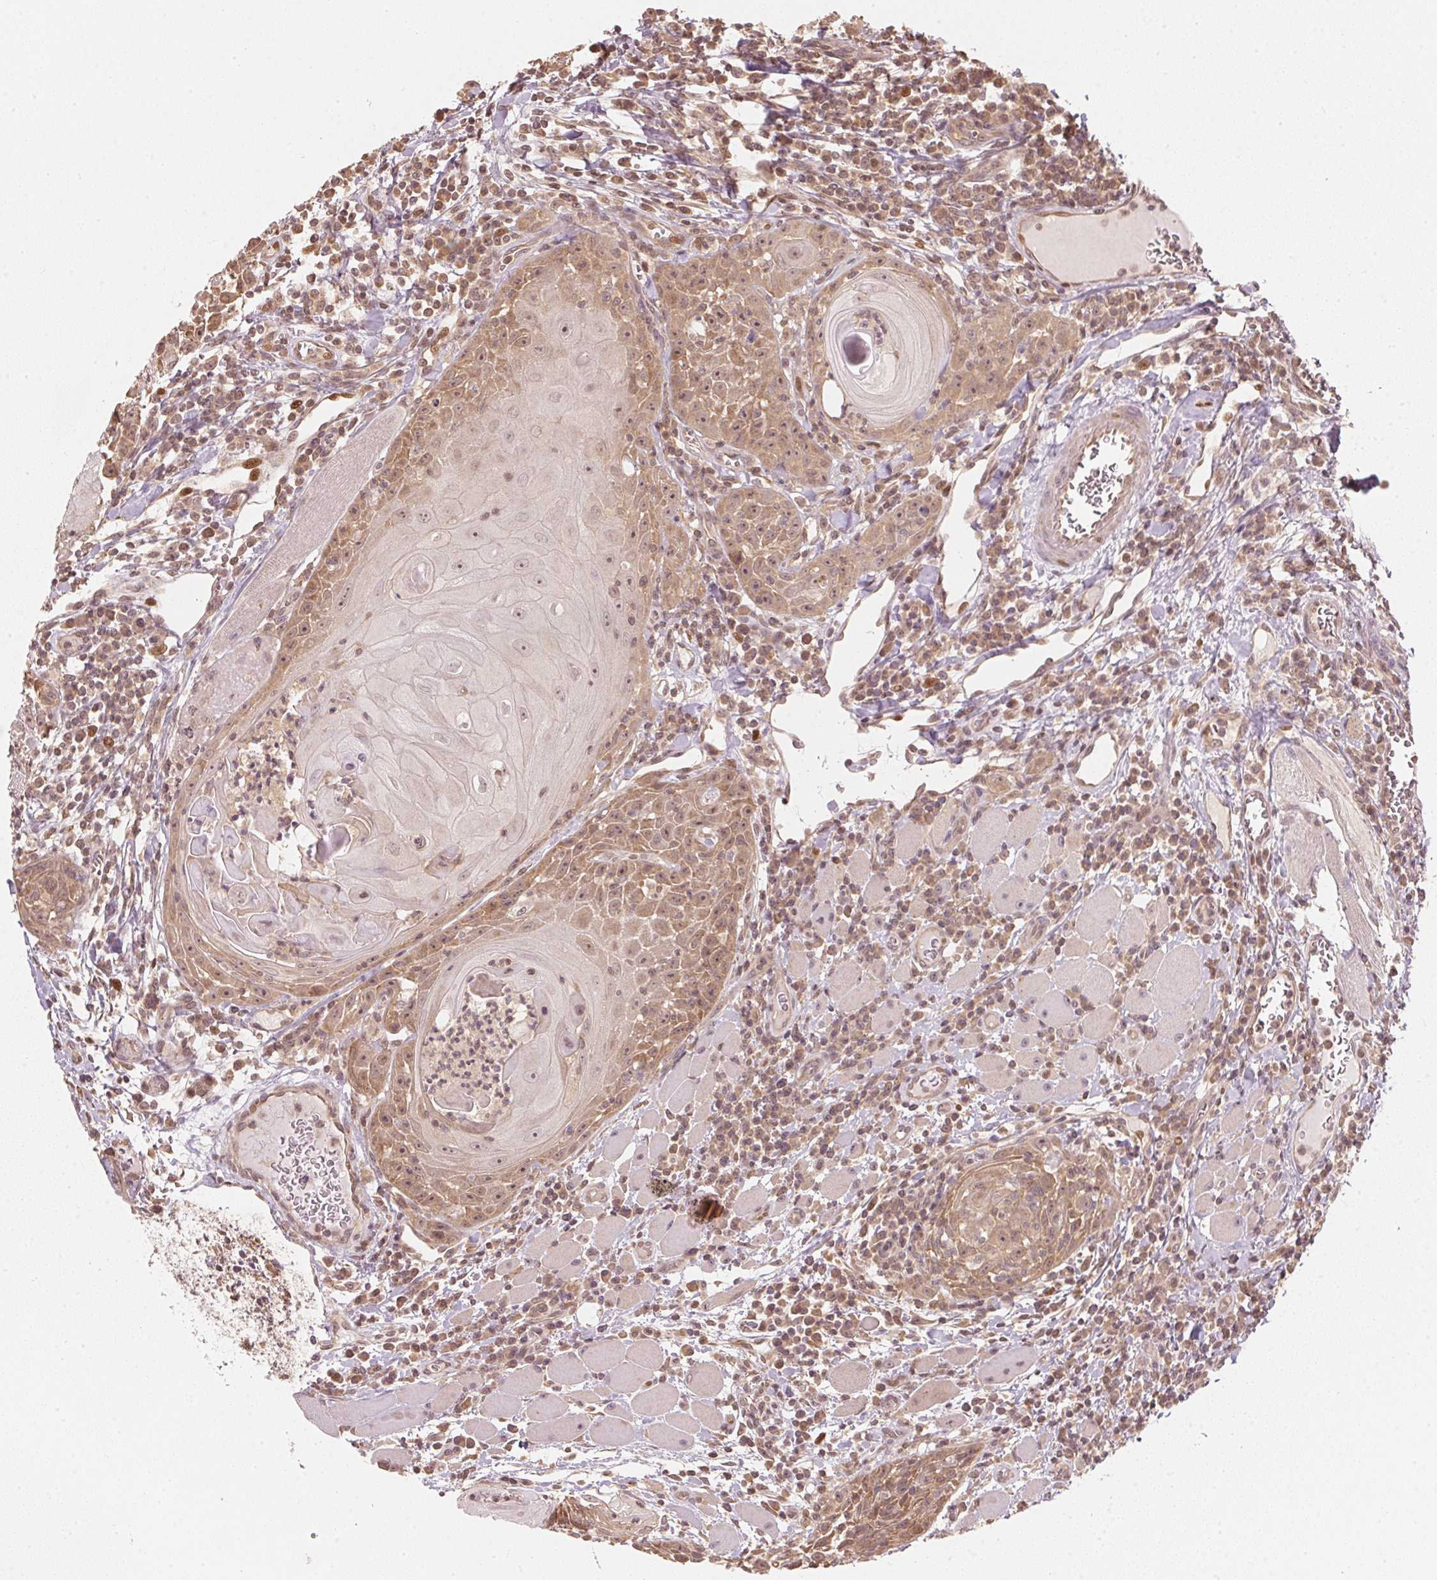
{"staining": {"intensity": "moderate", "quantity": "25%-75%", "location": "cytoplasmic/membranous,nuclear"}, "tissue": "head and neck cancer", "cell_type": "Tumor cells", "image_type": "cancer", "snomed": [{"axis": "morphology", "description": "Squamous cell carcinoma, NOS"}, {"axis": "topography", "description": "Head-Neck"}], "caption": "Human squamous cell carcinoma (head and neck) stained with a protein marker displays moderate staining in tumor cells.", "gene": "UBE2L3", "patient": {"sex": "male", "age": 52}}